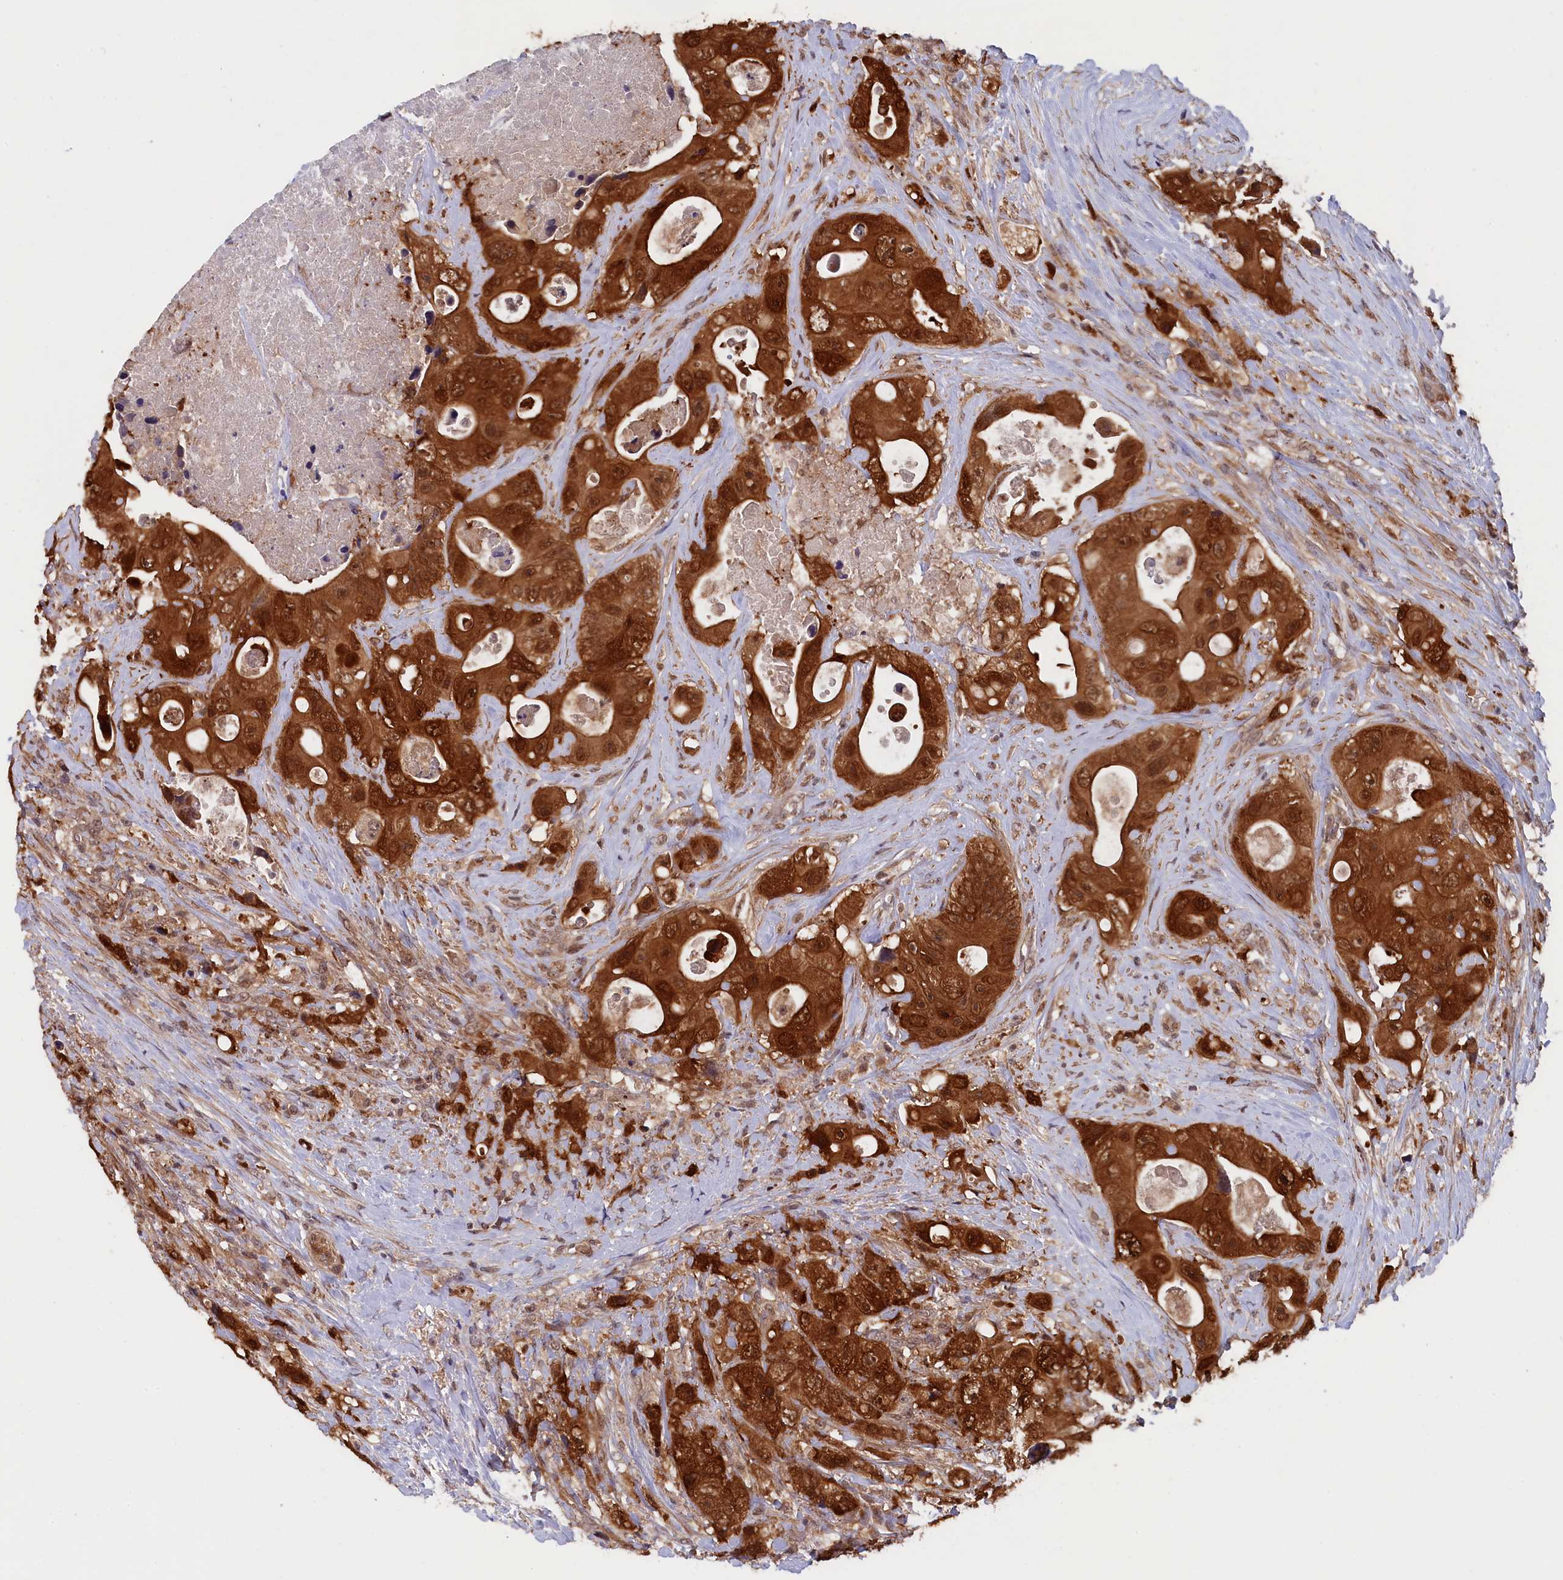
{"staining": {"intensity": "strong", "quantity": ">75%", "location": "cytoplasmic/membranous,nuclear"}, "tissue": "colorectal cancer", "cell_type": "Tumor cells", "image_type": "cancer", "snomed": [{"axis": "morphology", "description": "Adenocarcinoma, NOS"}, {"axis": "topography", "description": "Colon"}], "caption": "A high amount of strong cytoplasmic/membranous and nuclear staining is appreciated in approximately >75% of tumor cells in colorectal adenocarcinoma tissue. The protein of interest is shown in brown color, while the nuclei are stained blue.", "gene": "JPT2", "patient": {"sex": "female", "age": 46}}